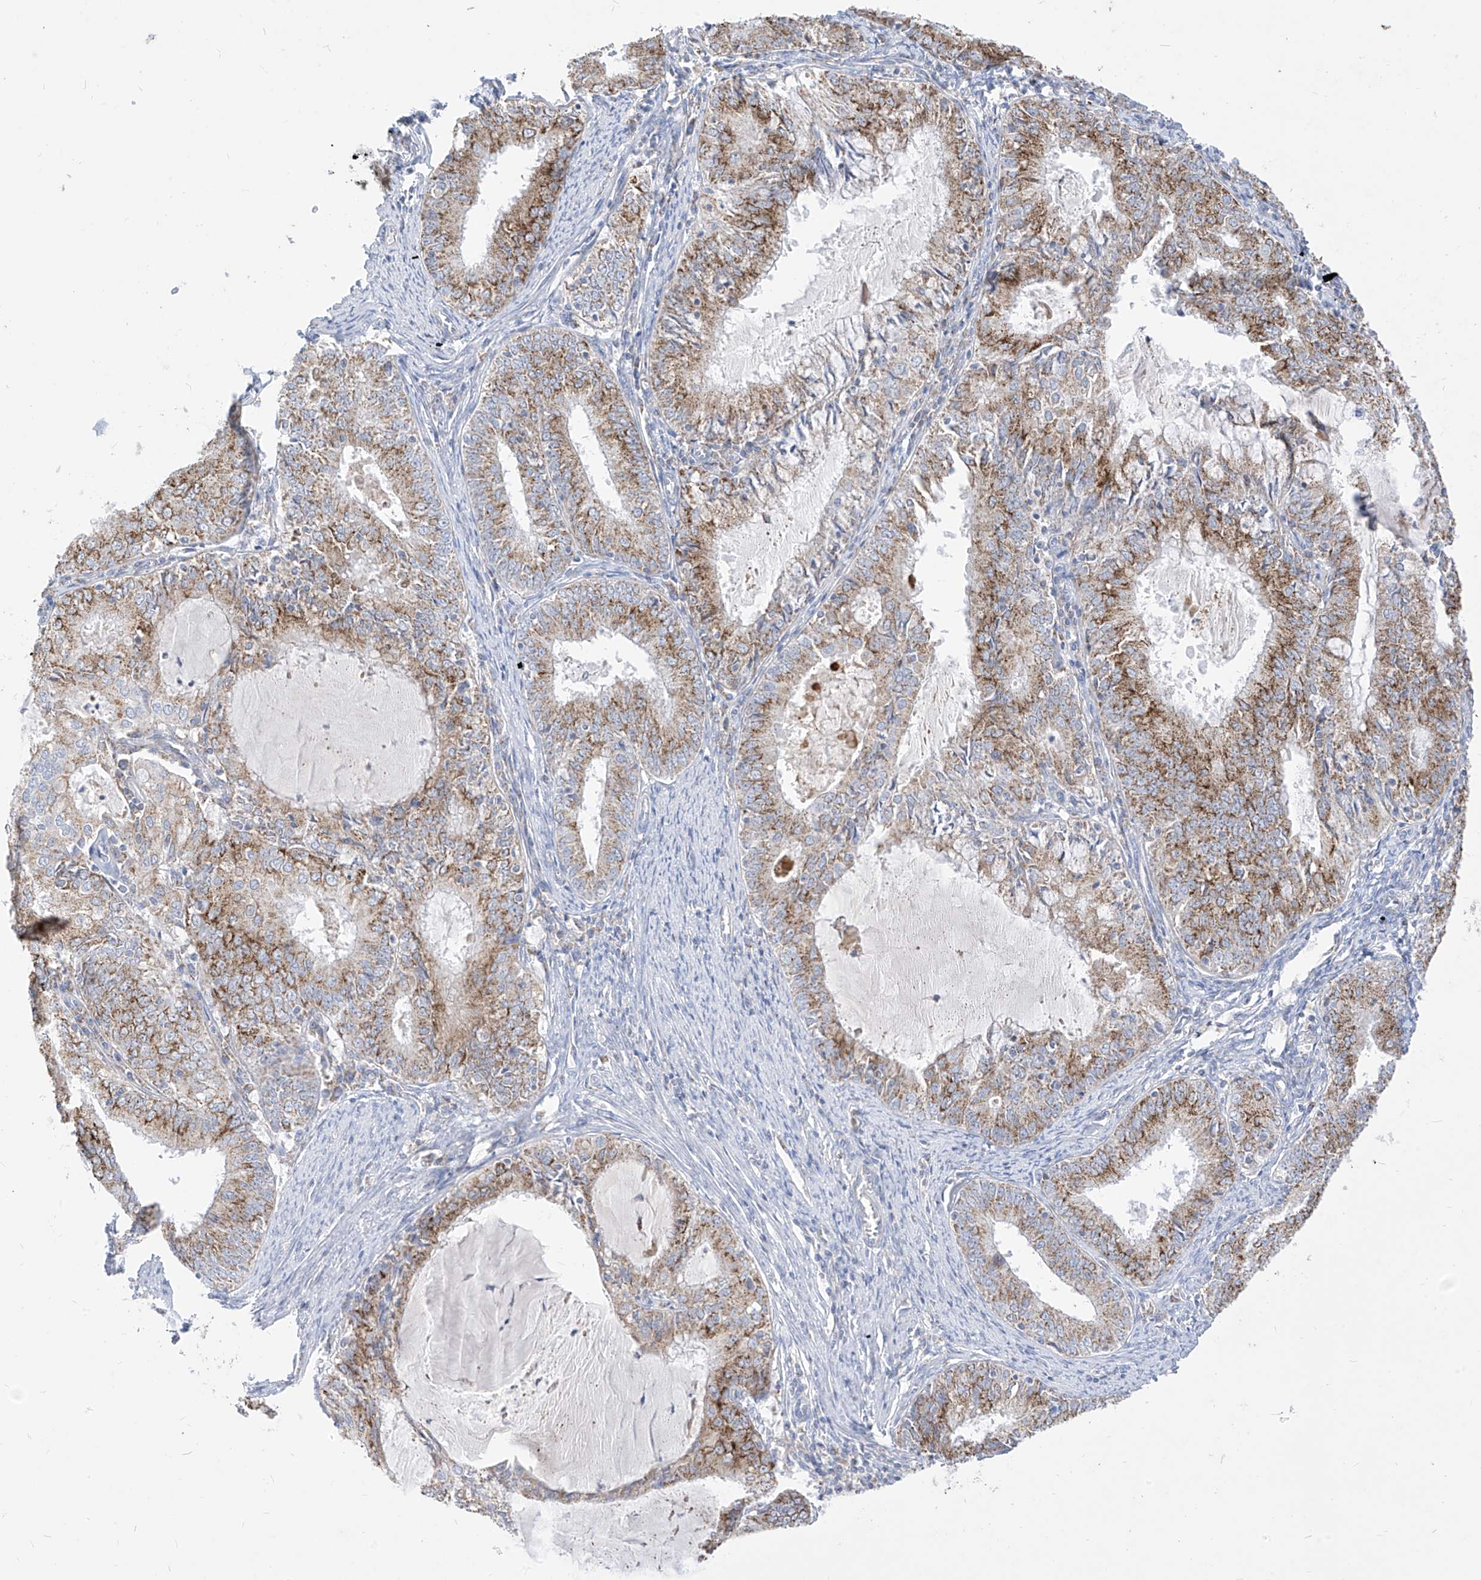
{"staining": {"intensity": "moderate", "quantity": ">75%", "location": "cytoplasmic/membranous"}, "tissue": "endometrial cancer", "cell_type": "Tumor cells", "image_type": "cancer", "snomed": [{"axis": "morphology", "description": "Adenocarcinoma, NOS"}, {"axis": "topography", "description": "Endometrium"}], "caption": "A brown stain highlights moderate cytoplasmic/membranous expression of a protein in endometrial cancer tumor cells. The staining is performed using DAB (3,3'-diaminobenzidine) brown chromogen to label protein expression. The nuclei are counter-stained blue using hematoxylin.", "gene": "RASA2", "patient": {"sex": "female", "age": 57}}